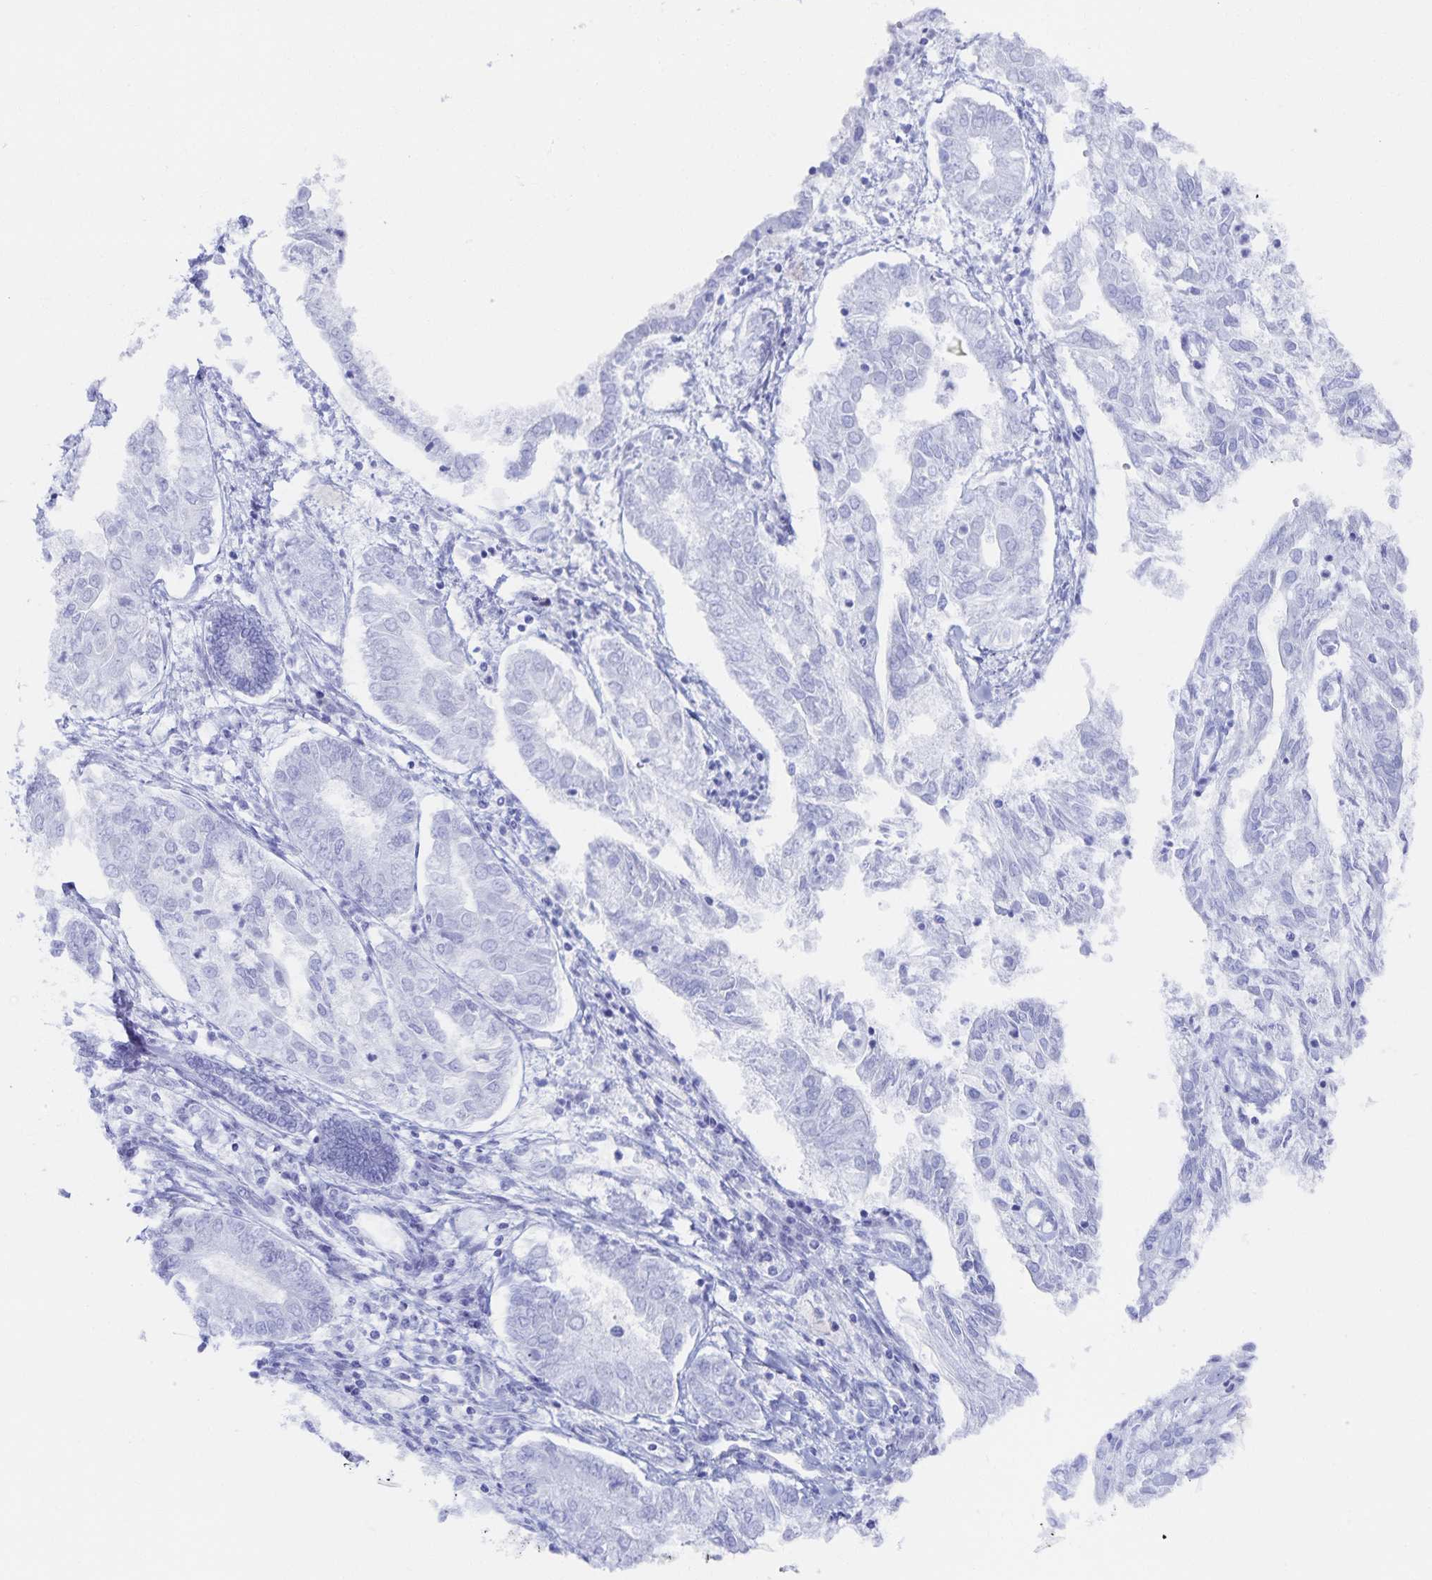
{"staining": {"intensity": "negative", "quantity": "none", "location": "none"}, "tissue": "endometrial cancer", "cell_type": "Tumor cells", "image_type": "cancer", "snomed": [{"axis": "morphology", "description": "Adenocarcinoma, NOS"}, {"axis": "topography", "description": "Endometrium"}], "caption": "Immunohistochemistry (IHC) histopathology image of human endometrial cancer stained for a protein (brown), which displays no staining in tumor cells.", "gene": "SNTN", "patient": {"sex": "female", "age": 68}}